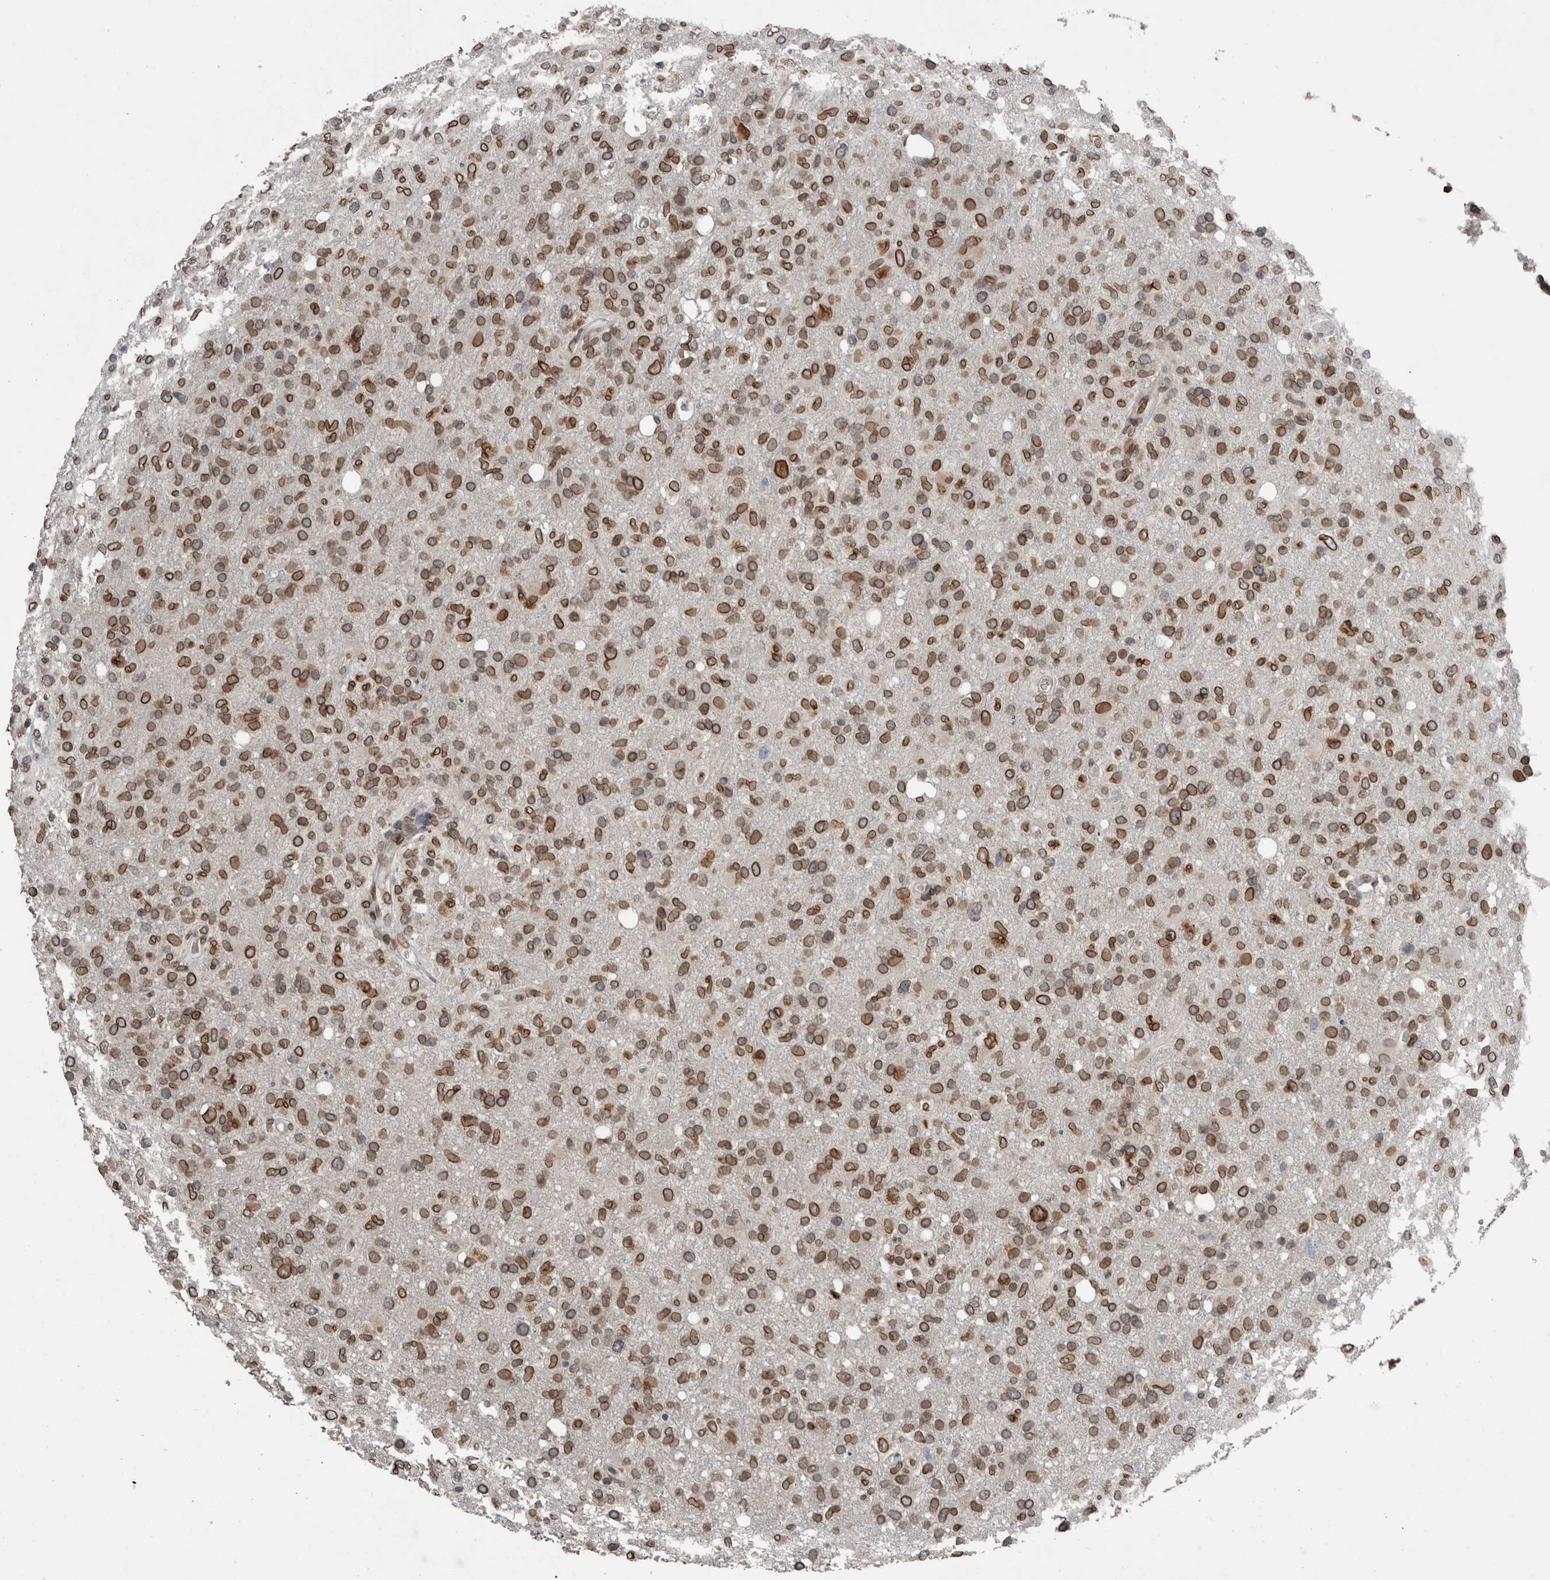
{"staining": {"intensity": "strong", "quantity": ">75%", "location": "cytoplasmic/membranous,nuclear"}, "tissue": "glioma", "cell_type": "Tumor cells", "image_type": "cancer", "snomed": [{"axis": "morphology", "description": "Glioma, malignant, High grade"}, {"axis": "topography", "description": "Brain"}], "caption": "High-power microscopy captured an immunohistochemistry (IHC) histopathology image of malignant glioma (high-grade), revealing strong cytoplasmic/membranous and nuclear expression in approximately >75% of tumor cells.", "gene": "RANBP2", "patient": {"sex": "female", "age": 57}}